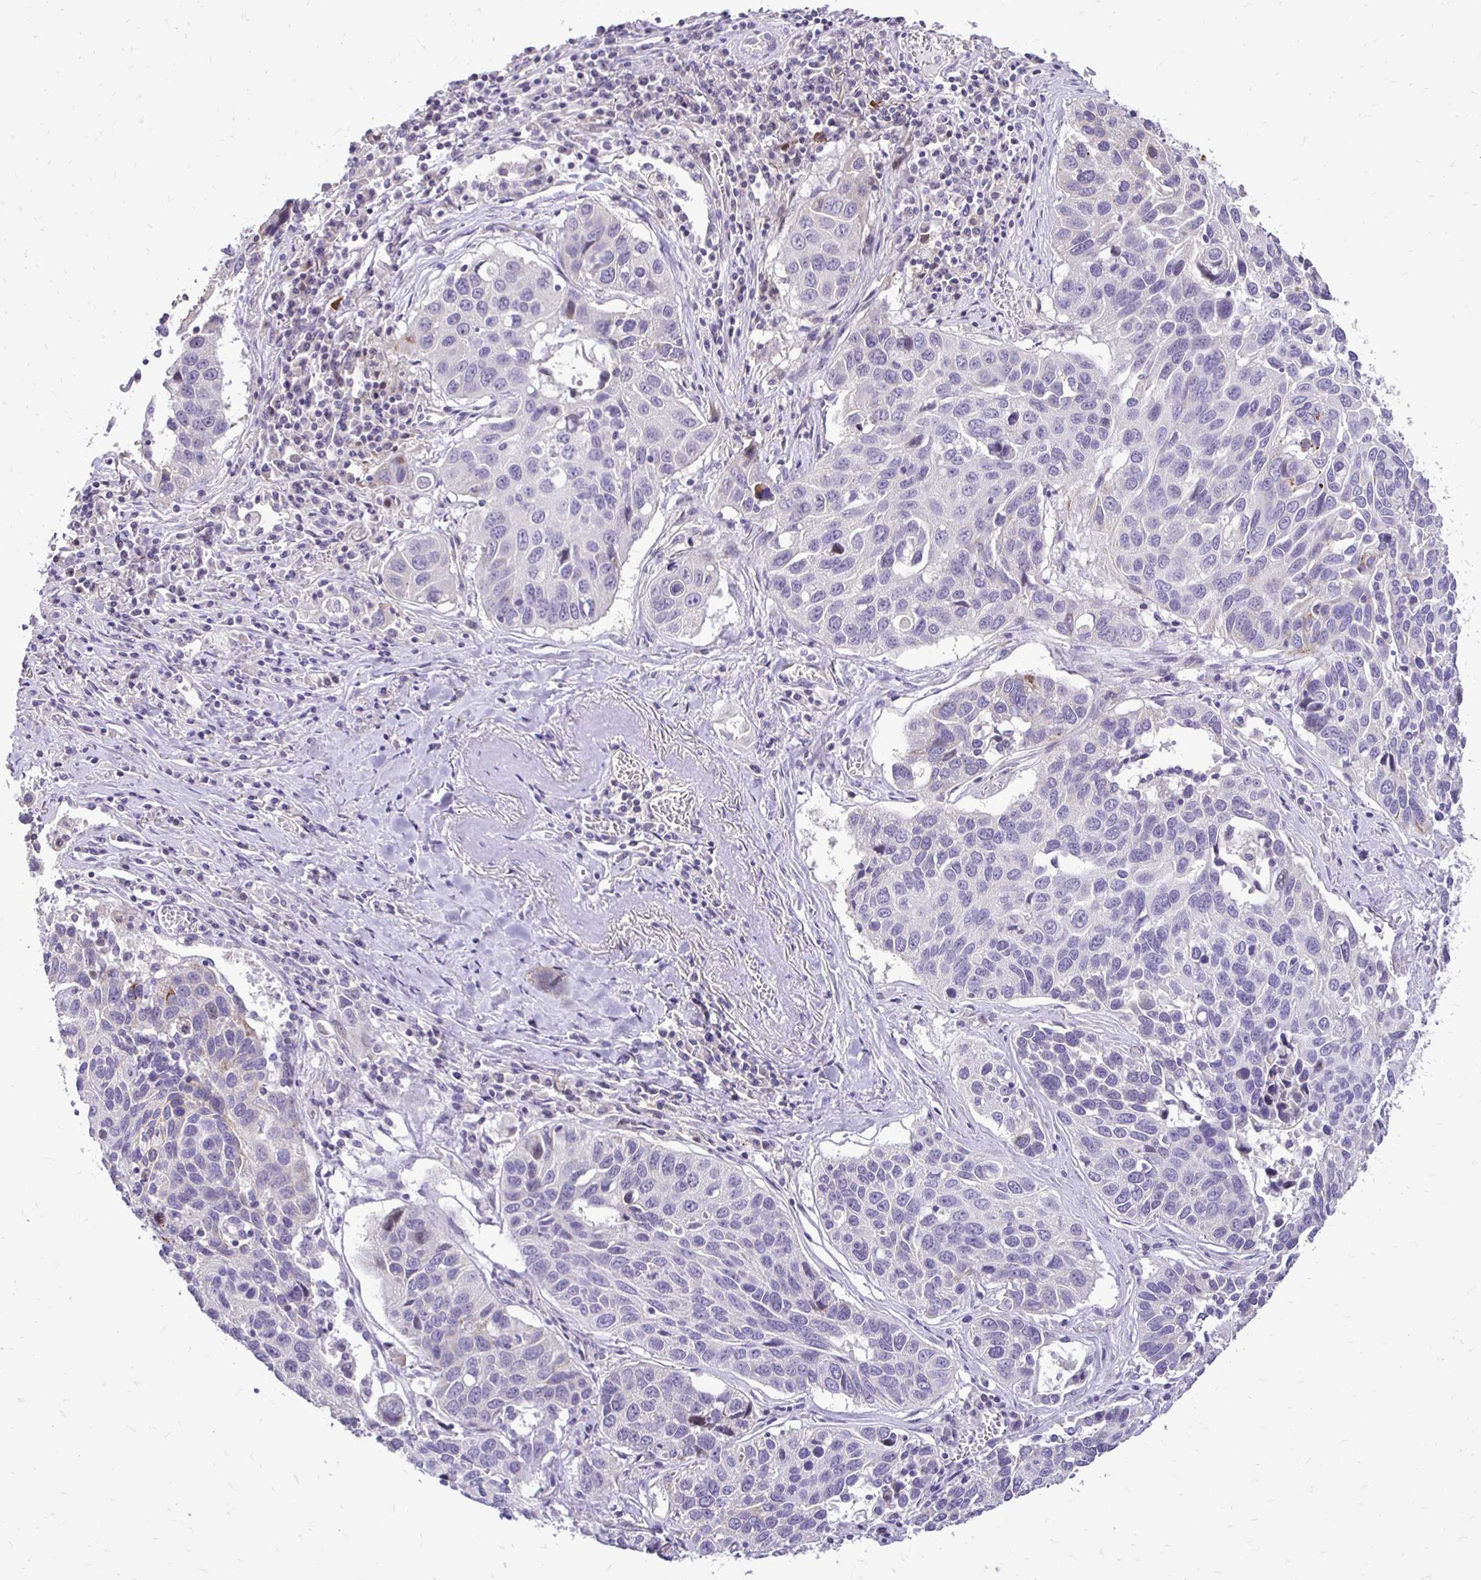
{"staining": {"intensity": "negative", "quantity": "none", "location": "none"}, "tissue": "lung cancer", "cell_type": "Tumor cells", "image_type": "cancer", "snomed": [{"axis": "morphology", "description": "Squamous cell carcinoma, NOS"}, {"axis": "topography", "description": "Lung"}], "caption": "A histopathology image of human lung squamous cell carcinoma is negative for staining in tumor cells. (DAB immunohistochemistry, high magnification).", "gene": "GAS2", "patient": {"sex": "female", "age": 61}}